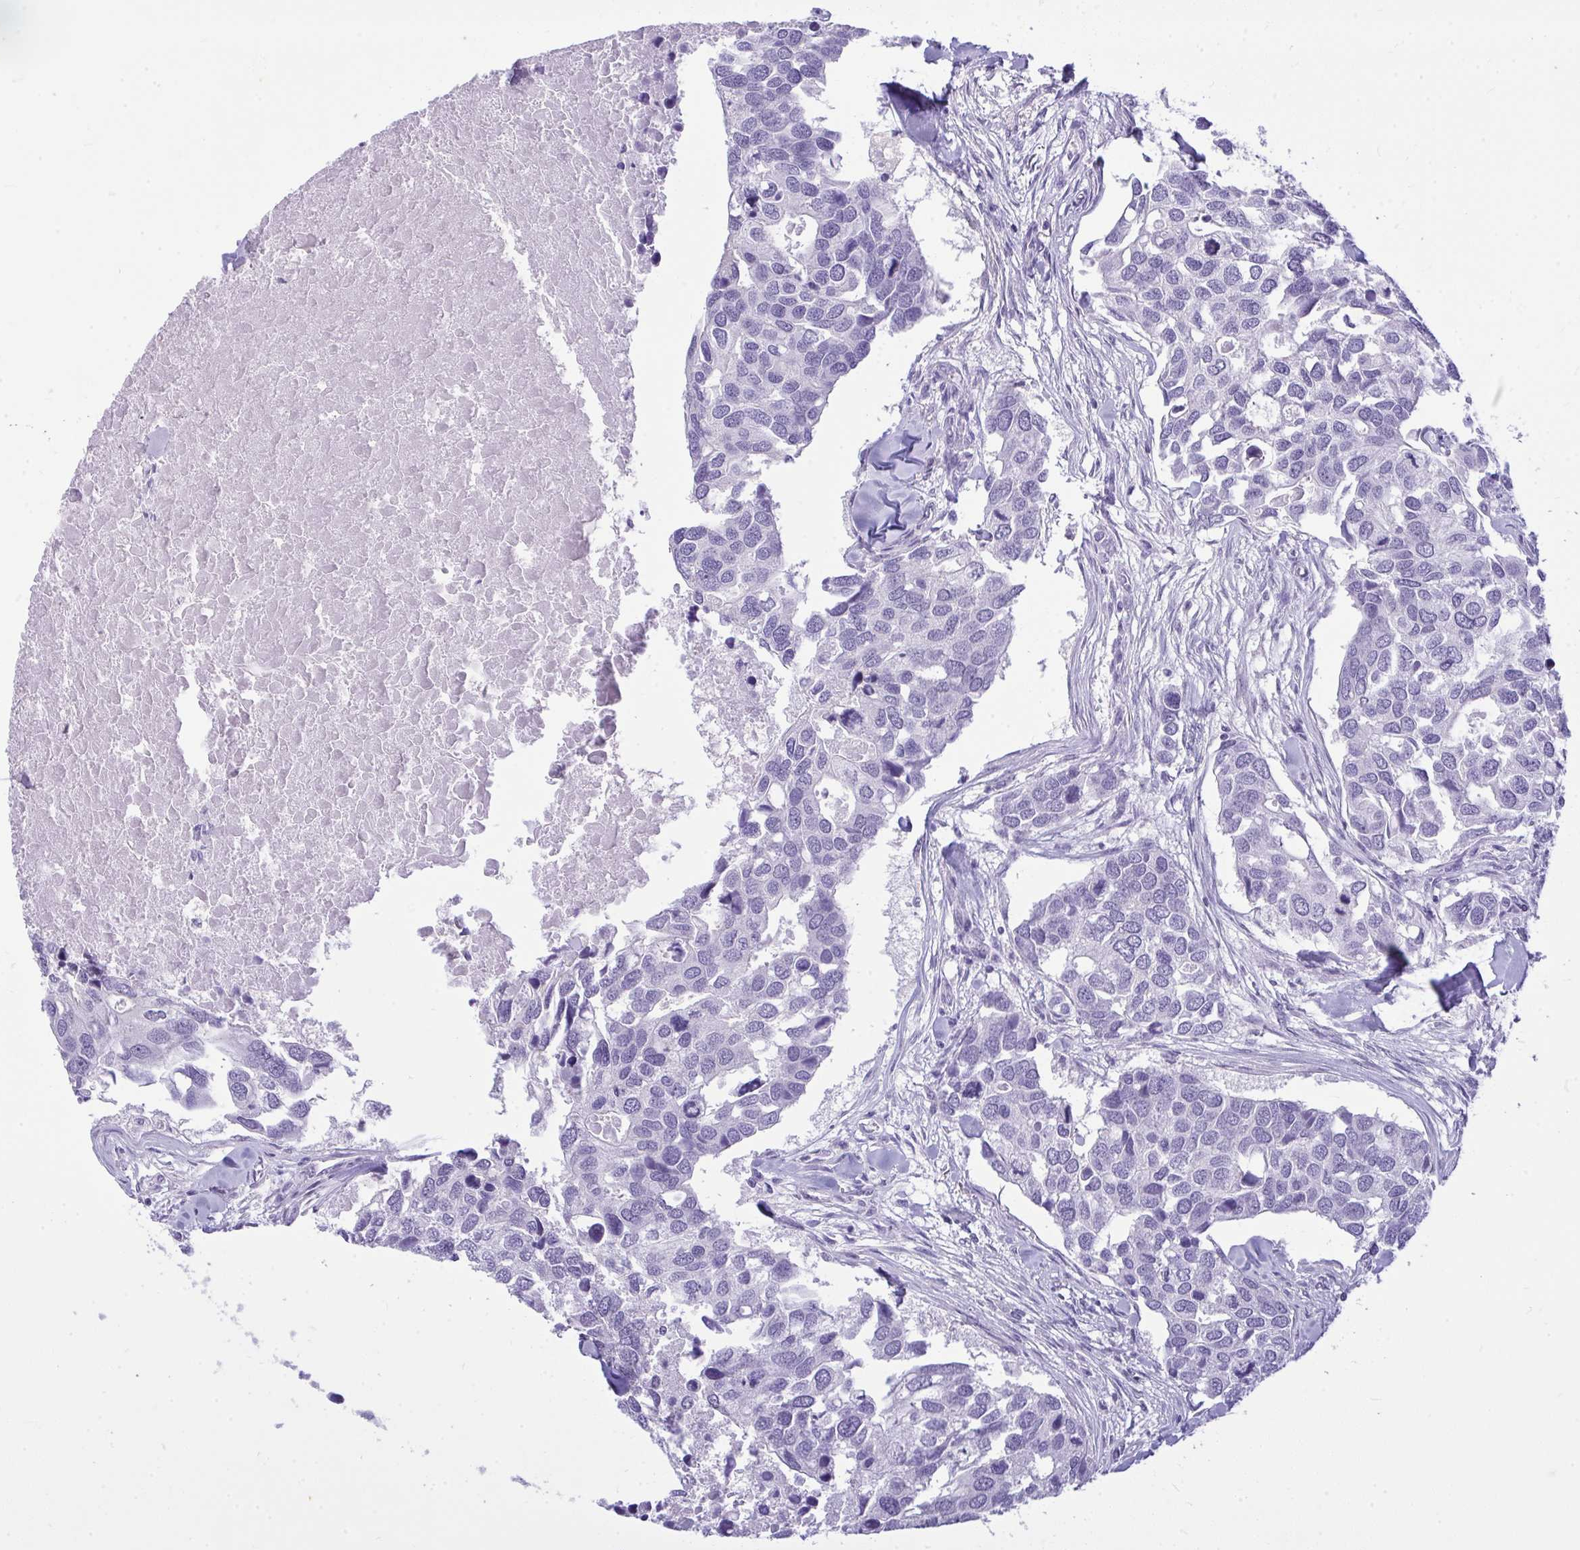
{"staining": {"intensity": "negative", "quantity": "none", "location": "none"}, "tissue": "breast cancer", "cell_type": "Tumor cells", "image_type": "cancer", "snomed": [{"axis": "morphology", "description": "Duct carcinoma"}, {"axis": "topography", "description": "Breast"}], "caption": "The image demonstrates no significant staining in tumor cells of intraductal carcinoma (breast).", "gene": "PRM2", "patient": {"sex": "female", "age": 83}}